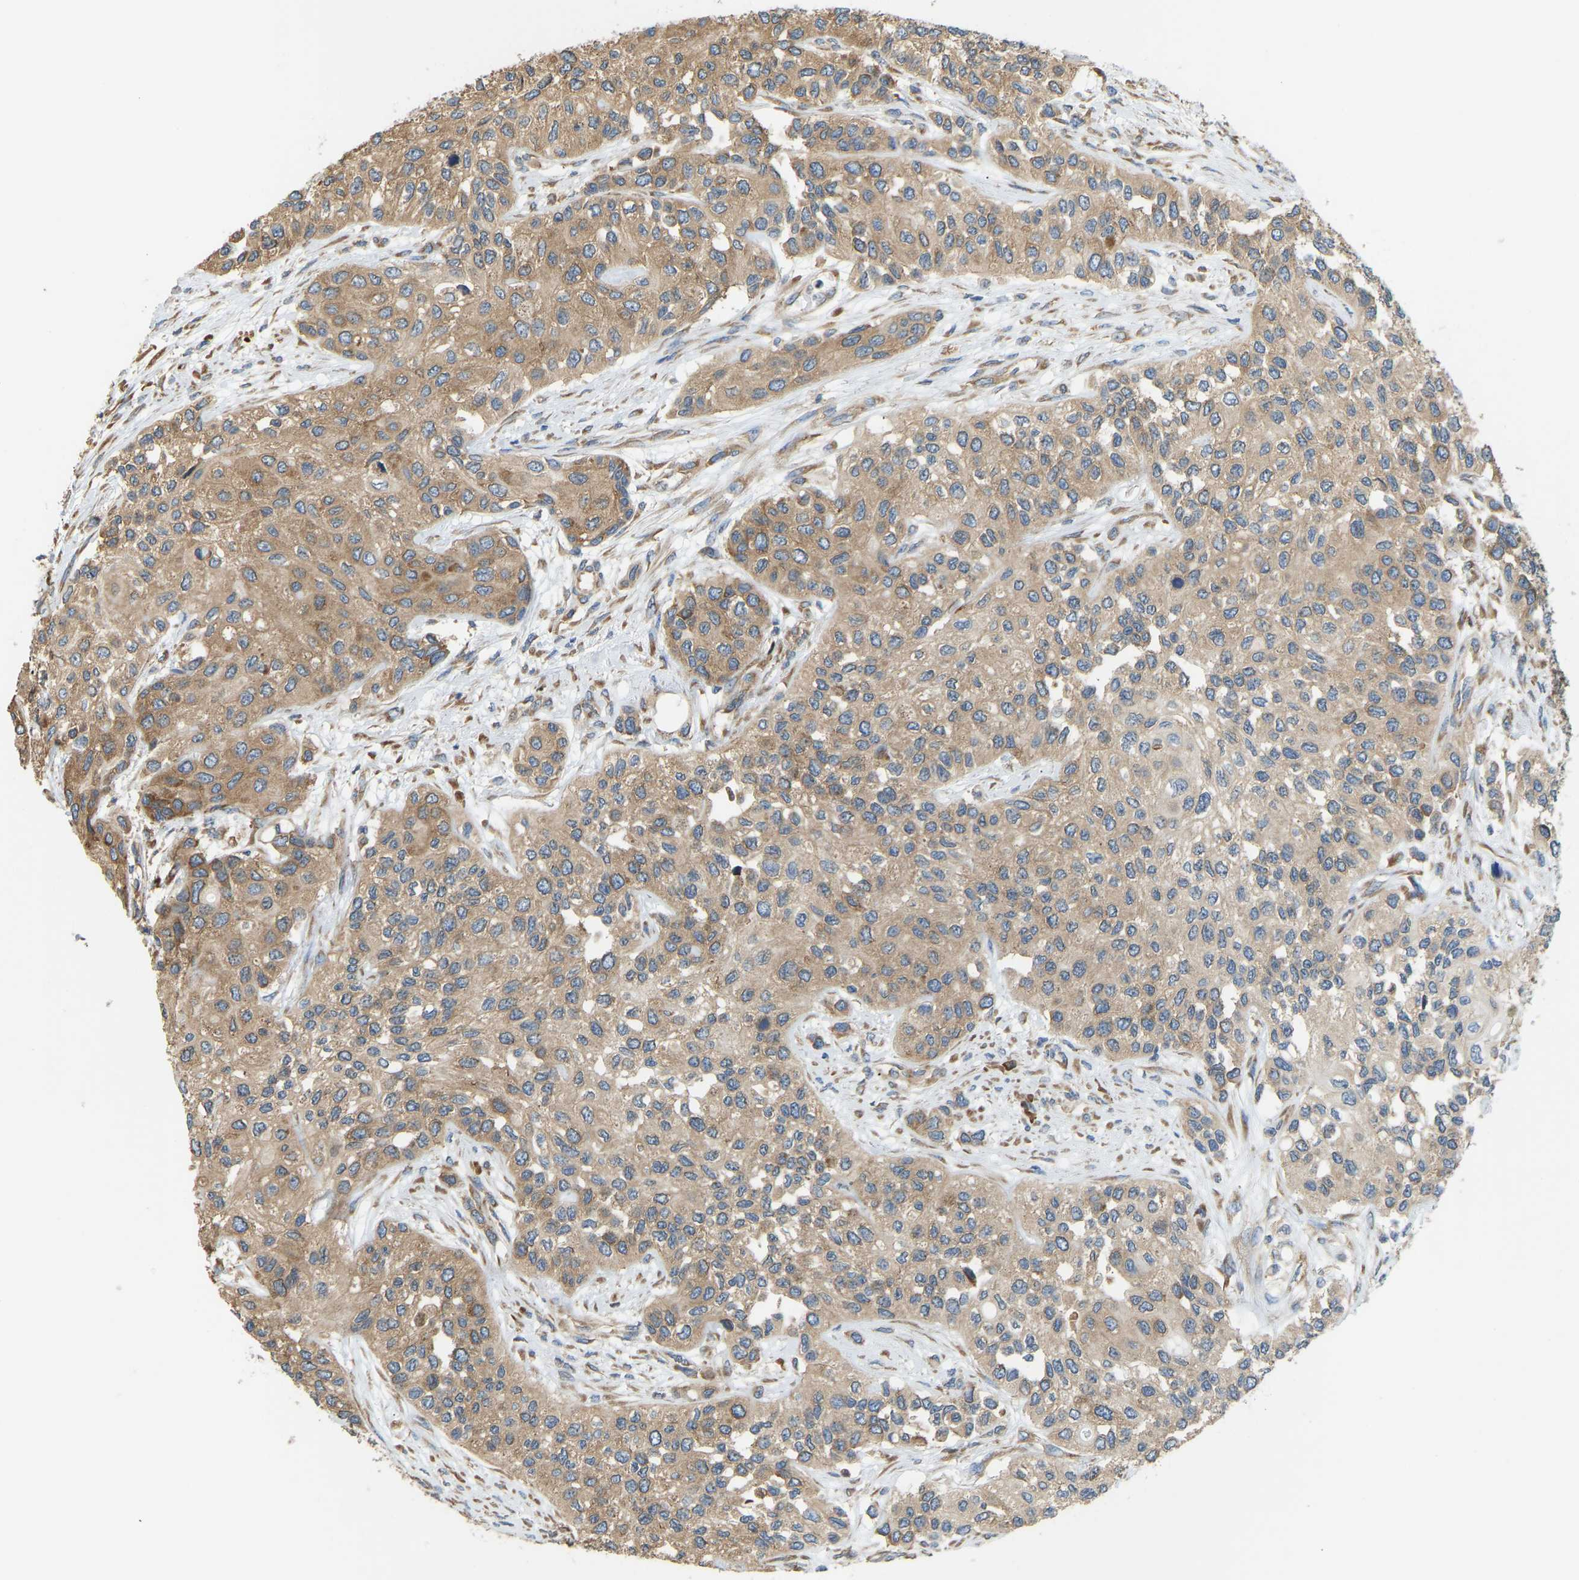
{"staining": {"intensity": "moderate", "quantity": ">75%", "location": "cytoplasmic/membranous"}, "tissue": "urothelial cancer", "cell_type": "Tumor cells", "image_type": "cancer", "snomed": [{"axis": "morphology", "description": "Urothelial carcinoma, High grade"}, {"axis": "topography", "description": "Urinary bladder"}], "caption": "Immunohistochemical staining of urothelial cancer reveals medium levels of moderate cytoplasmic/membranous protein positivity in approximately >75% of tumor cells.", "gene": "RPS6KB2", "patient": {"sex": "female", "age": 56}}